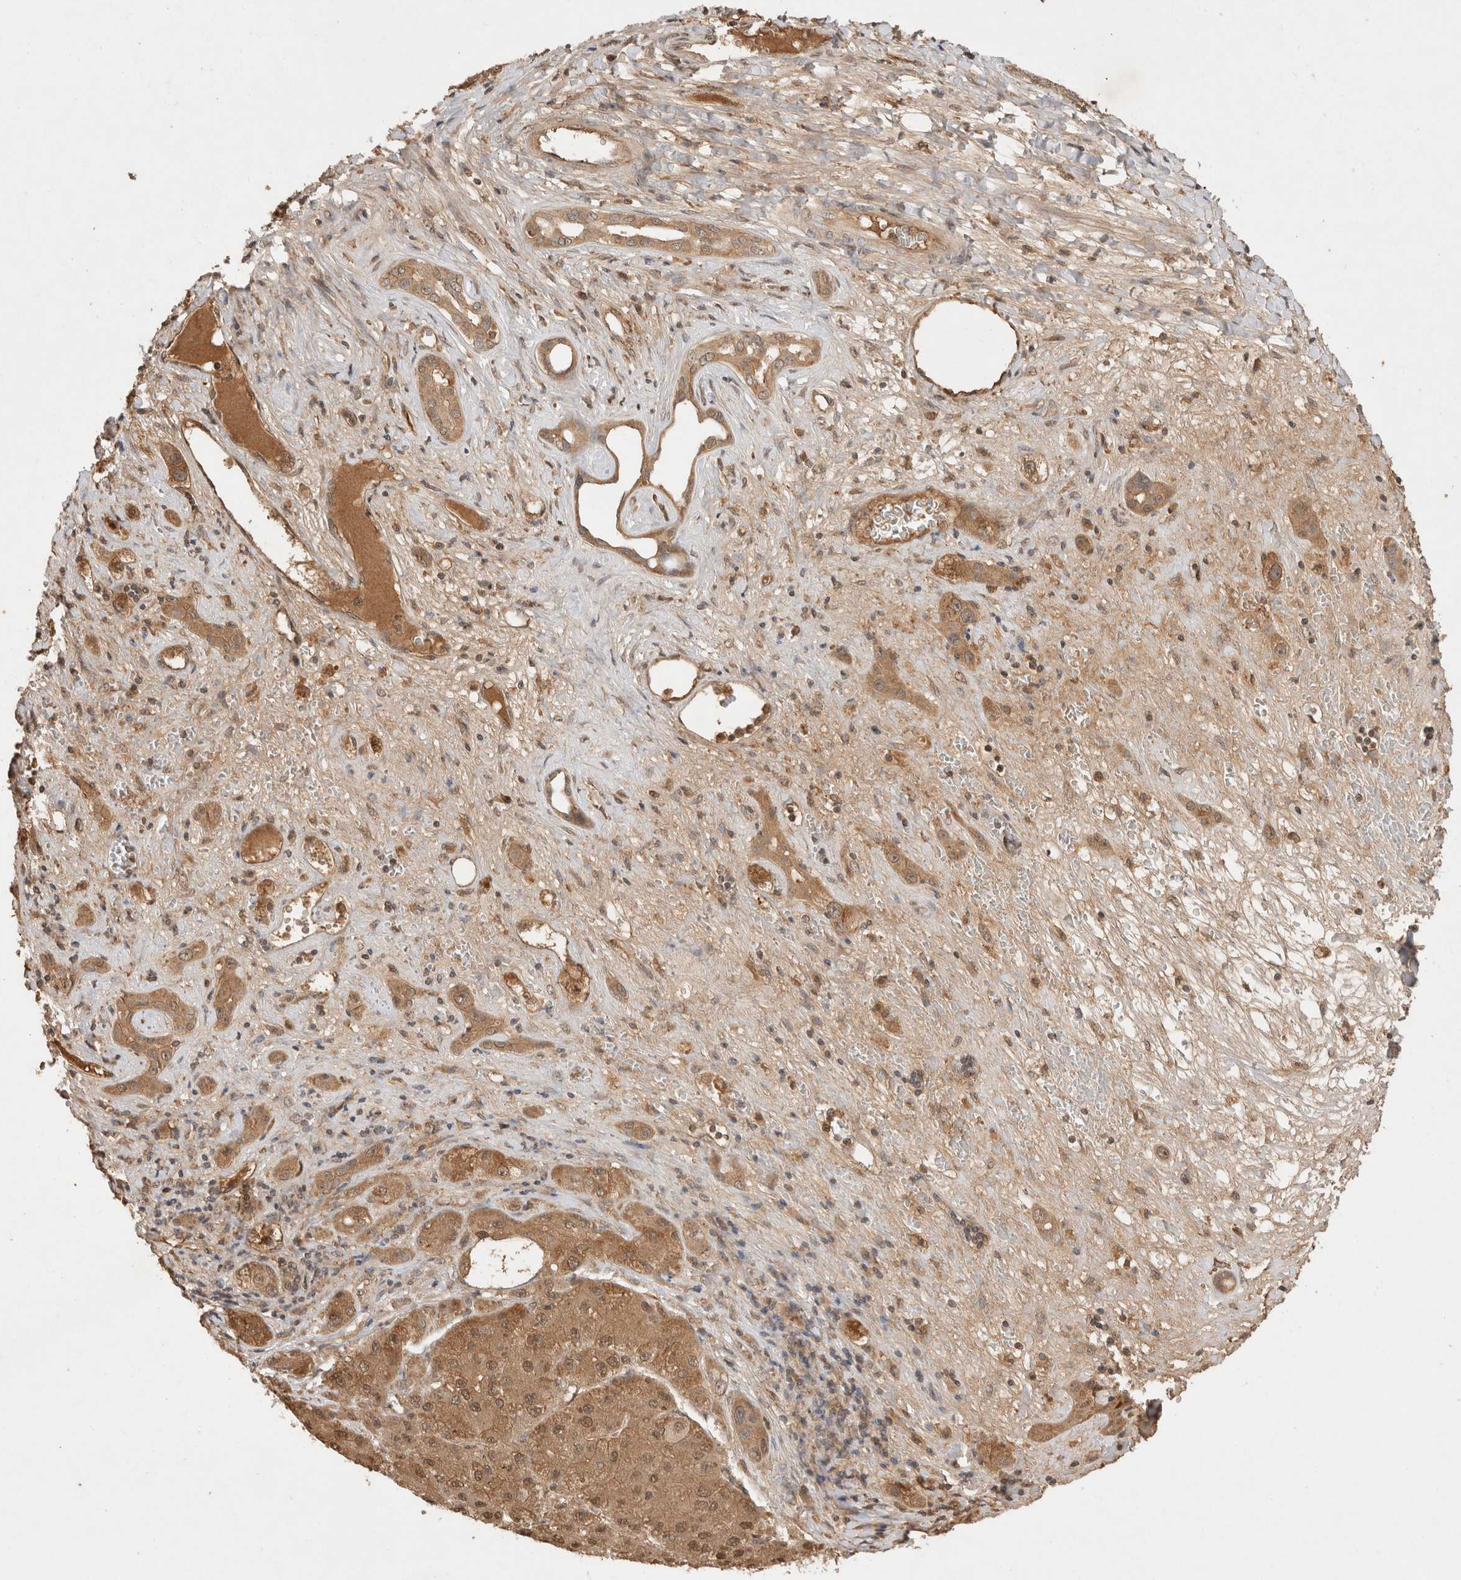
{"staining": {"intensity": "moderate", "quantity": ">75%", "location": "cytoplasmic/membranous,nuclear"}, "tissue": "liver cancer", "cell_type": "Tumor cells", "image_type": "cancer", "snomed": [{"axis": "morphology", "description": "Carcinoma, Hepatocellular, NOS"}, {"axis": "topography", "description": "Liver"}], "caption": "Brown immunohistochemical staining in liver hepatocellular carcinoma displays moderate cytoplasmic/membranous and nuclear positivity in approximately >75% of tumor cells. (DAB (3,3'-diaminobenzidine) = brown stain, brightfield microscopy at high magnification).", "gene": "PRMT3", "patient": {"sex": "female", "age": 73}}